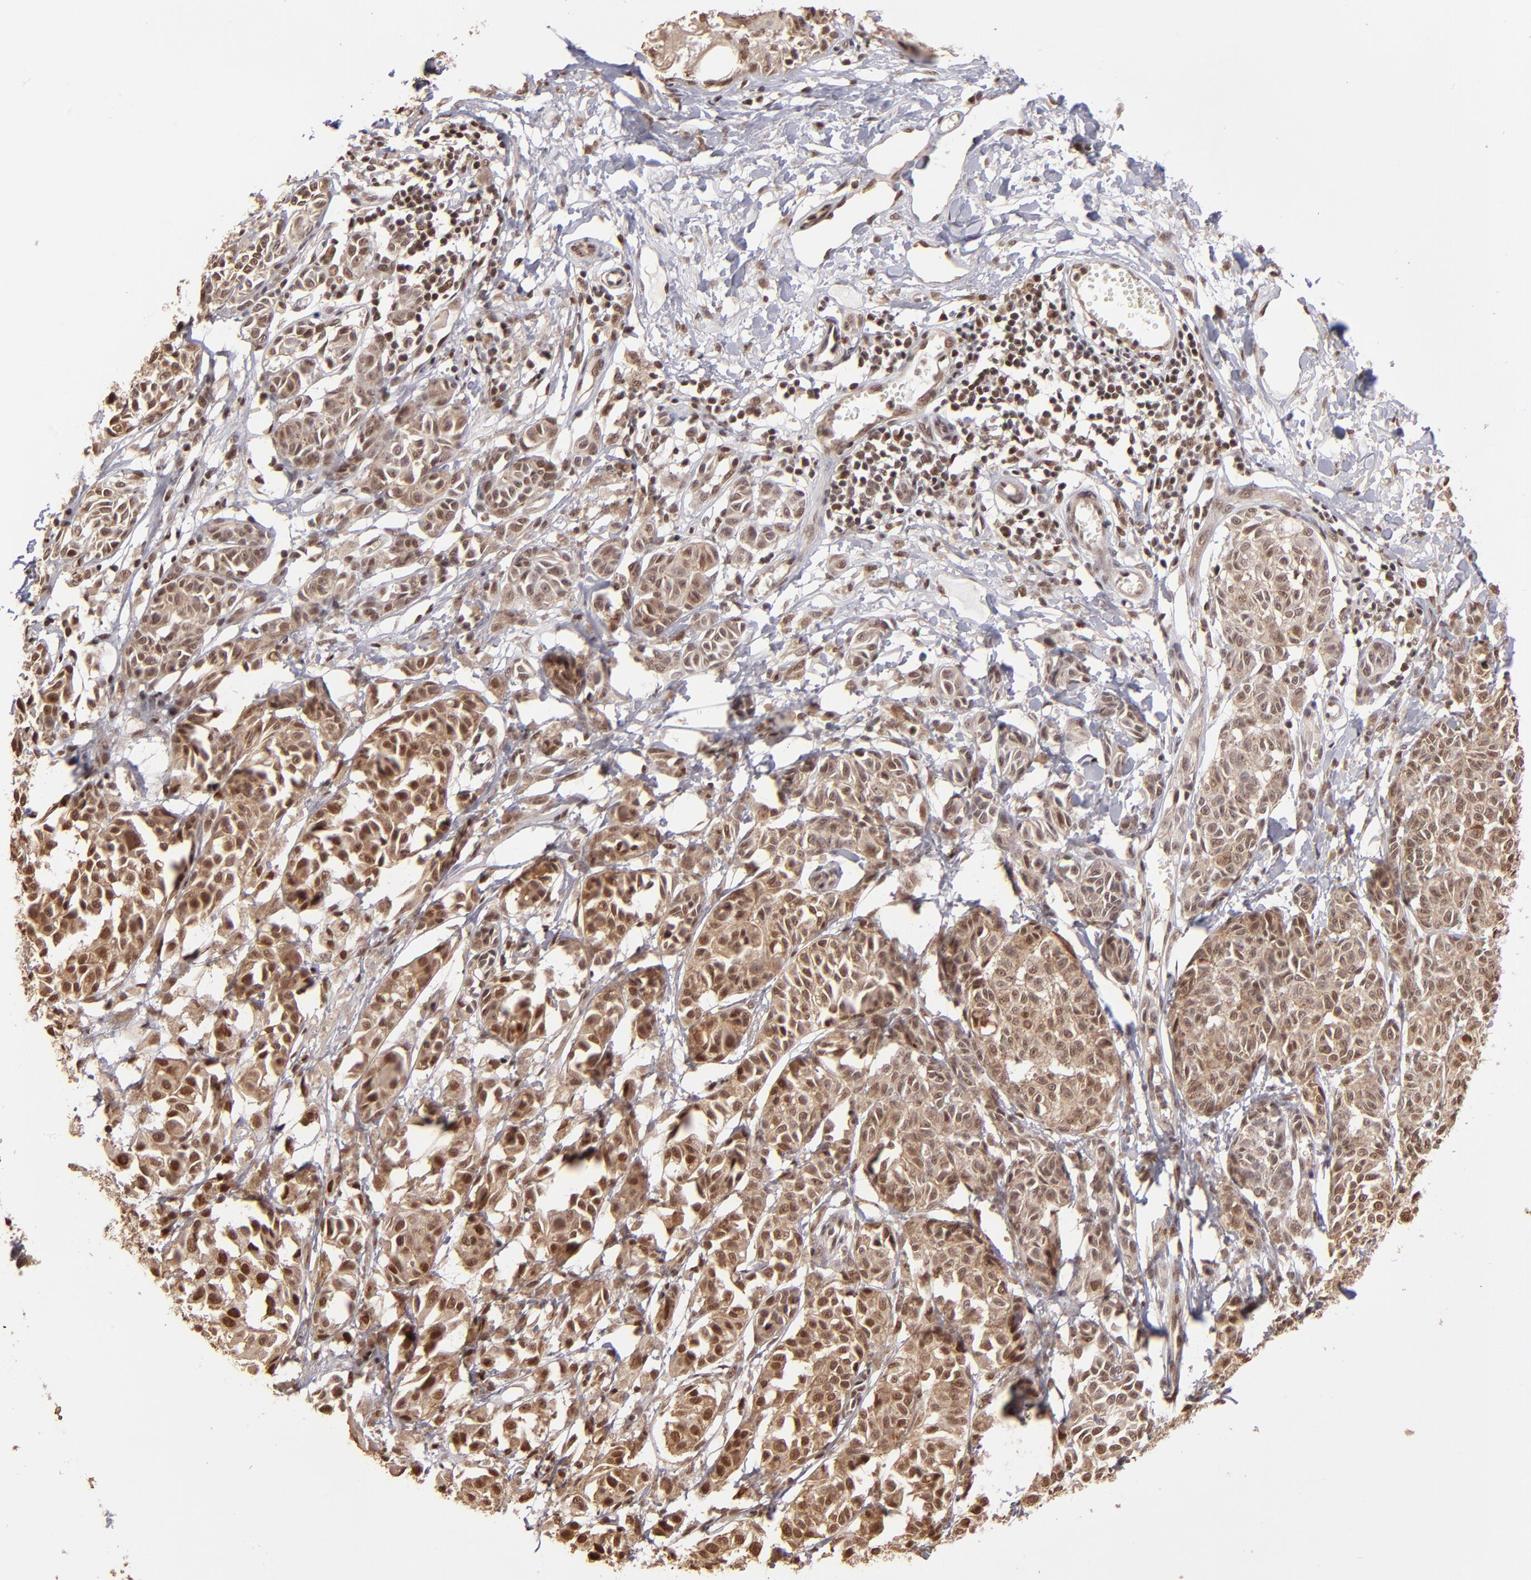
{"staining": {"intensity": "moderate", "quantity": ">75%", "location": "cytoplasmic/membranous,nuclear"}, "tissue": "melanoma", "cell_type": "Tumor cells", "image_type": "cancer", "snomed": [{"axis": "morphology", "description": "Malignant melanoma, NOS"}, {"axis": "topography", "description": "Skin"}], "caption": "Melanoma tissue displays moderate cytoplasmic/membranous and nuclear staining in about >75% of tumor cells", "gene": "TERF2", "patient": {"sex": "male", "age": 76}}